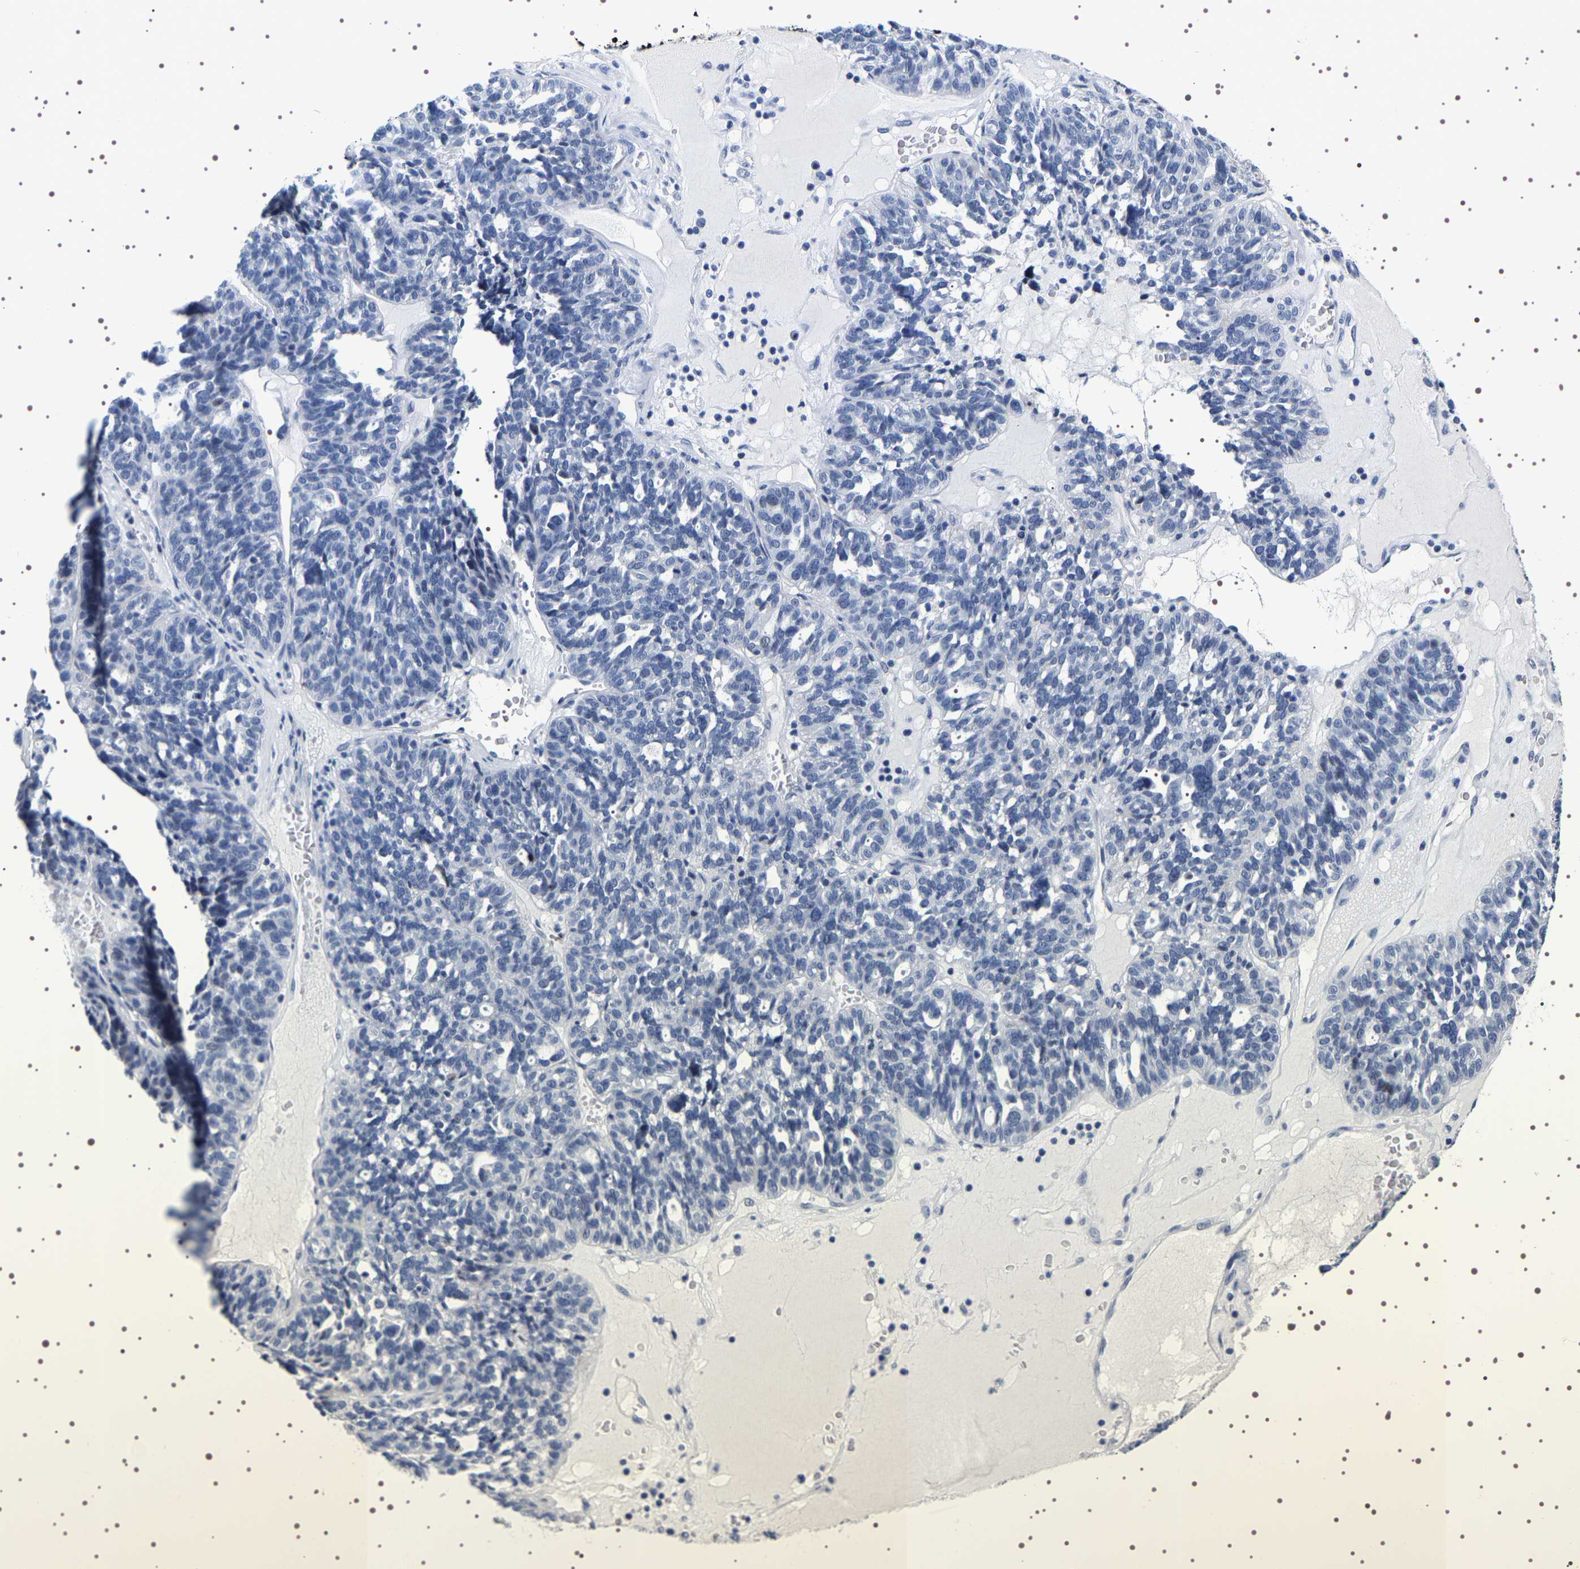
{"staining": {"intensity": "negative", "quantity": "none", "location": "none"}, "tissue": "ovarian cancer", "cell_type": "Tumor cells", "image_type": "cancer", "snomed": [{"axis": "morphology", "description": "Cystadenocarcinoma, serous, NOS"}, {"axis": "topography", "description": "Ovary"}], "caption": "Immunohistochemistry (IHC) image of neoplastic tissue: ovarian cancer (serous cystadenocarcinoma) stained with DAB (3,3'-diaminobenzidine) exhibits no significant protein positivity in tumor cells.", "gene": "UBQLN3", "patient": {"sex": "female", "age": 59}}